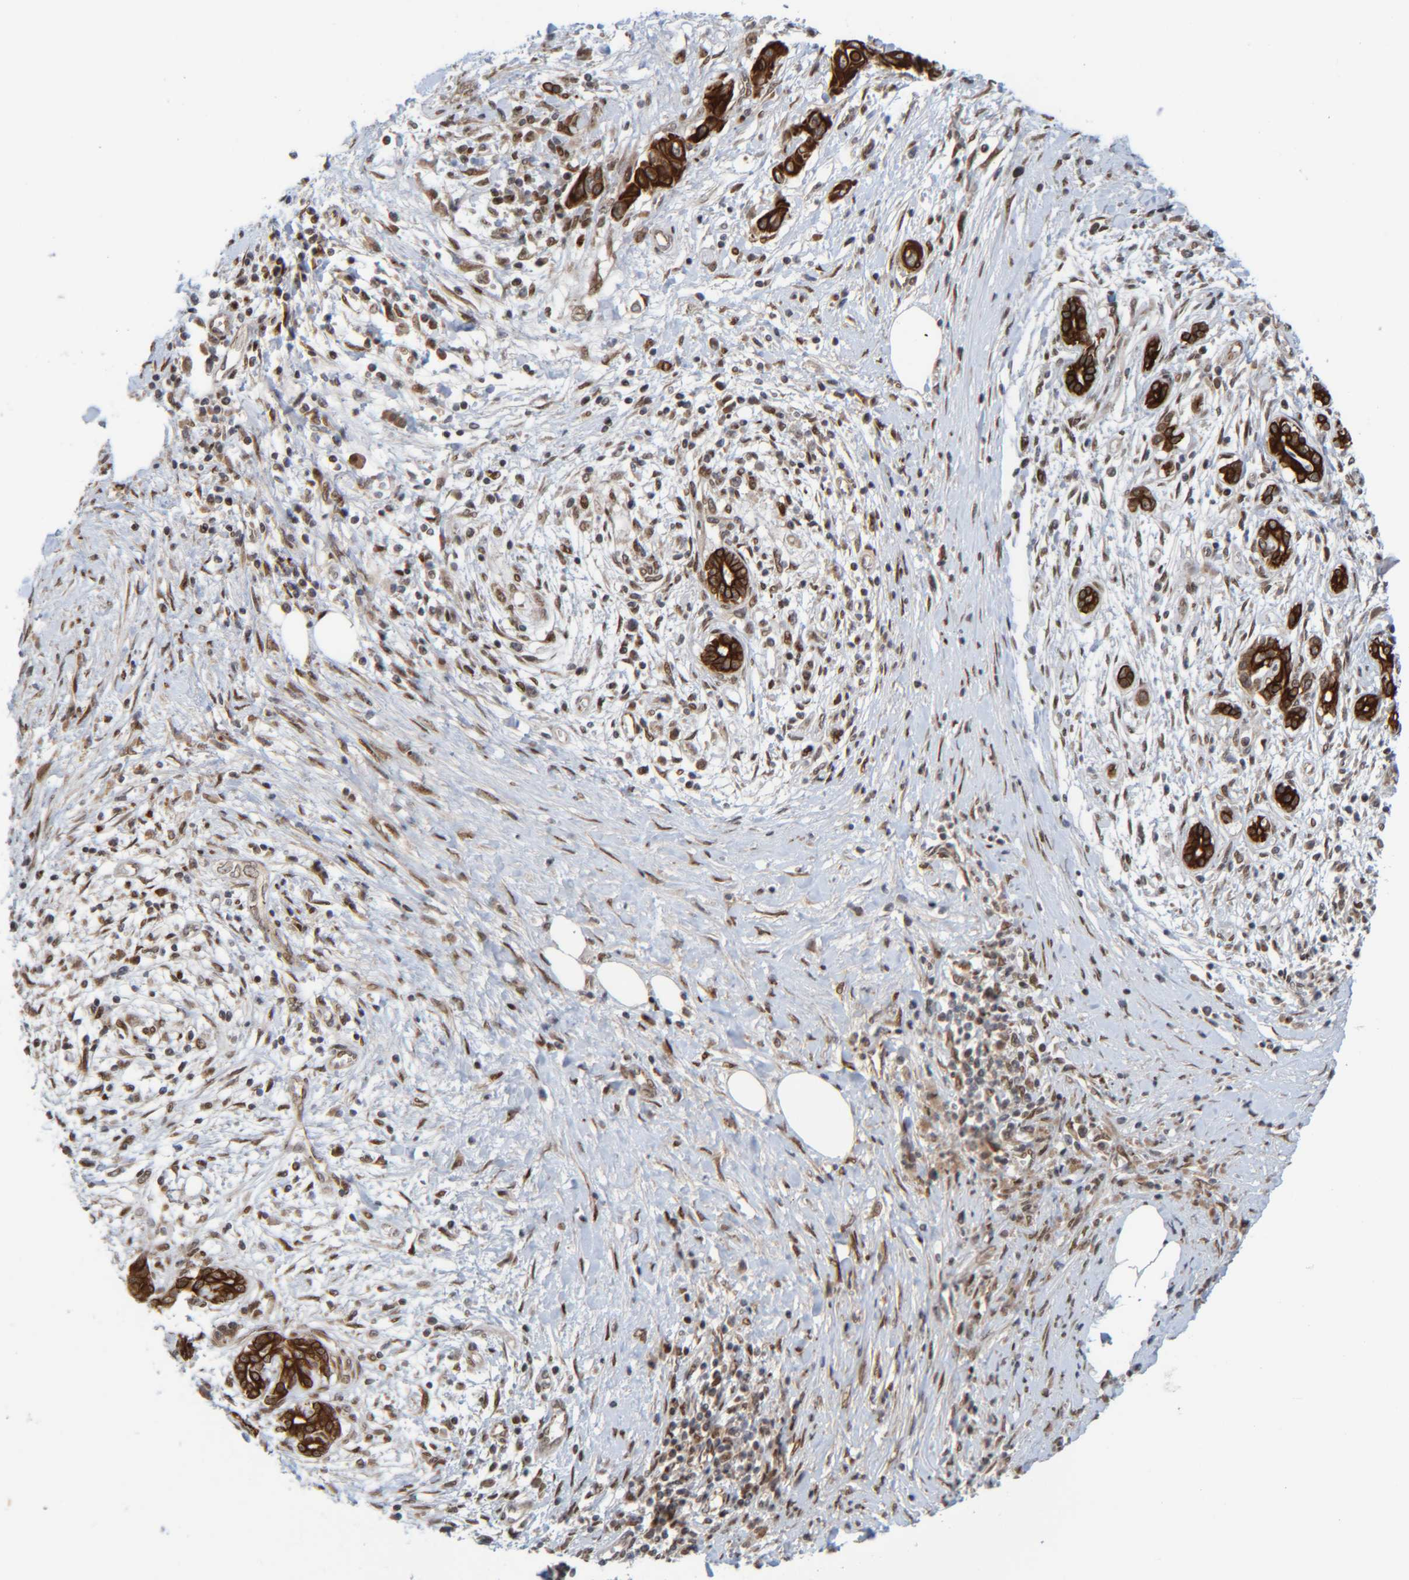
{"staining": {"intensity": "strong", "quantity": ">75%", "location": "cytoplasmic/membranous"}, "tissue": "pancreatic cancer", "cell_type": "Tumor cells", "image_type": "cancer", "snomed": [{"axis": "morphology", "description": "Adenocarcinoma, NOS"}, {"axis": "topography", "description": "Pancreas"}], "caption": "The immunohistochemical stain labels strong cytoplasmic/membranous expression in tumor cells of adenocarcinoma (pancreatic) tissue. The protein of interest is shown in brown color, while the nuclei are stained blue.", "gene": "CCDC57", "patient": {"sex": "male", "age": 58}}